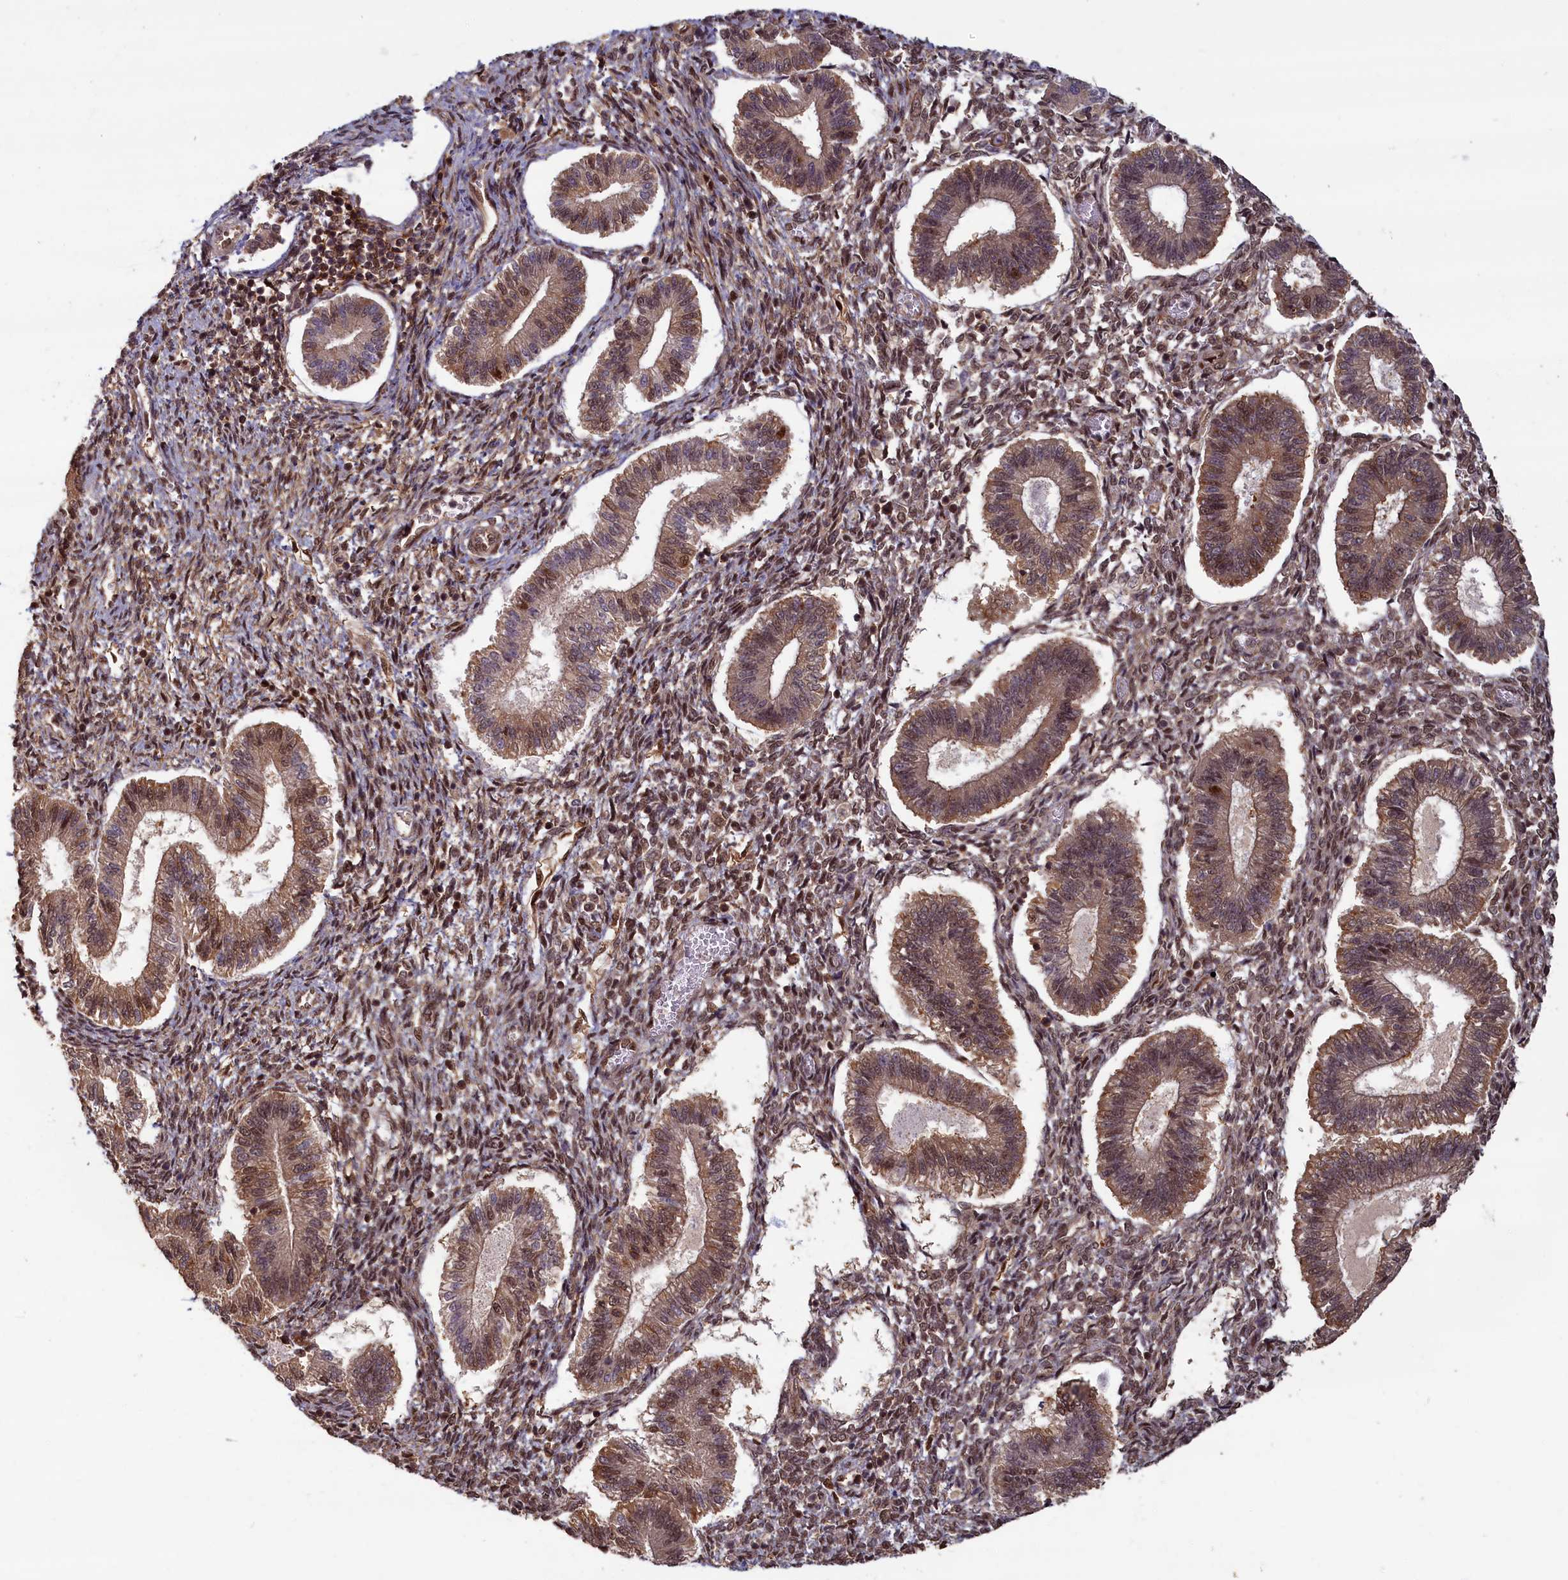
{"staining": {"intensity": "moderate", "quantity": ">75%", "location": "cytoplasmic/membranous,nuclear"}, "tissue": "endometrium", "cell_type": "Cells in endometrial stroma", "image_type": "normal", "snomed": [{"axis": "morphology", "description": "Normal tissue, NOS"}, {"axis": "topography", "description": "Endometrium"}], "caption": "IHC of normal endometrium reveals medium levels of moderate cytoplasmic/membranous,nuclear staining in approximately >75% of cells in endometrial stroma.", "gene": "HIF3A", "patient": {"sex": "female", "age": 25}}